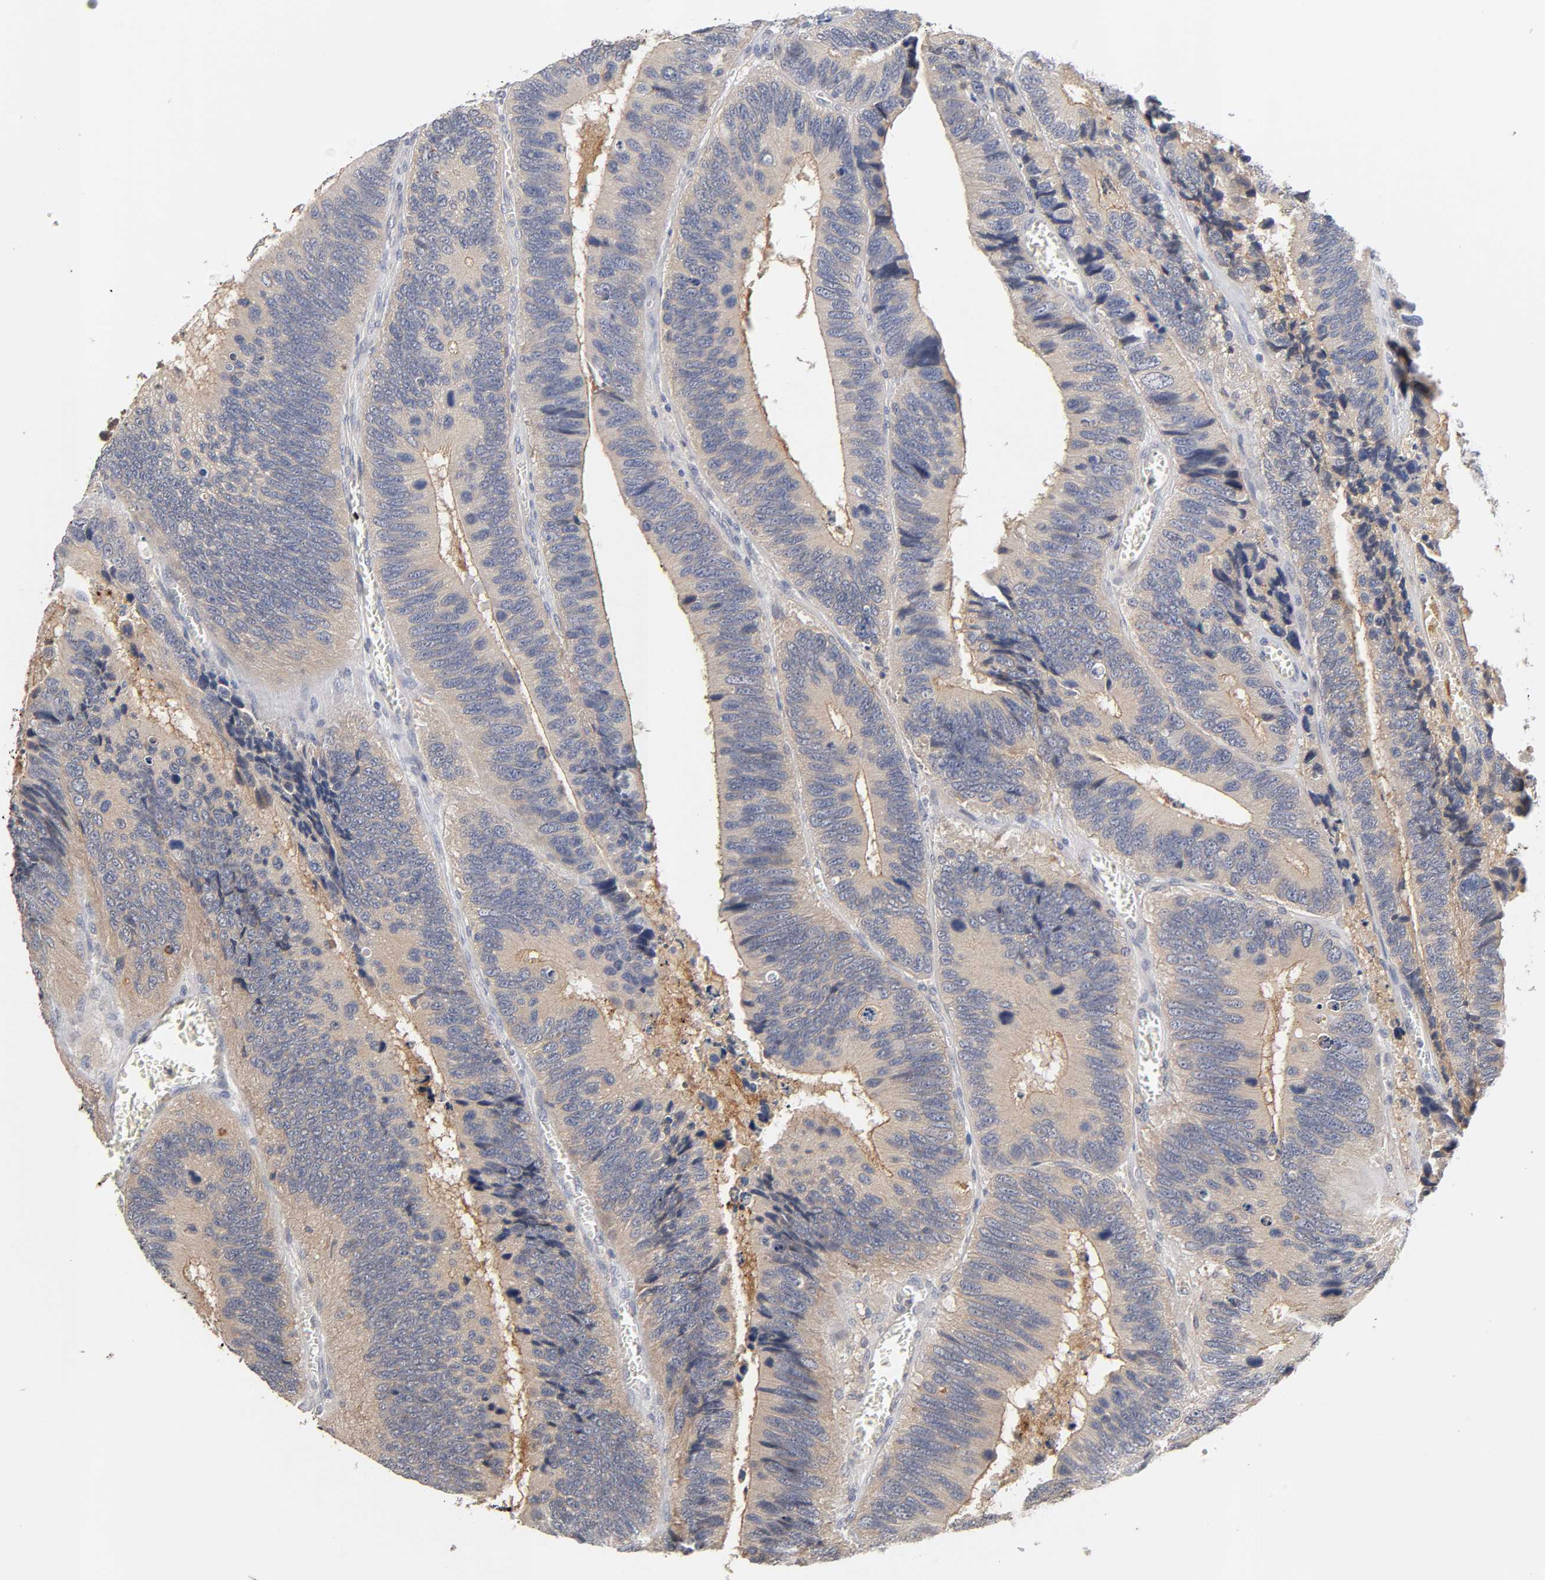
{"staining": {"intensity": "weak", "quantity": ">75%", "location": "cytoplasmic/membranous"}, "tissue": "colorectal cancer", "cell_type": "Tumor cells", "image_type": "cancer", "snomed": [{"axis": "morphology", "description": "Adenocarcinoma, NOS"}, {"axis": "topography", "description": "Colon"}], "caption": "A photomicrograph showing weak cytoplasmic/membranous positivity in approximately >75% of tumor cells in colorectal adenocarcinoma, as visualized by brown immunohistochemical staining.", "gene": "CXADR", "patient": {"sex": "male", "age": 72}}